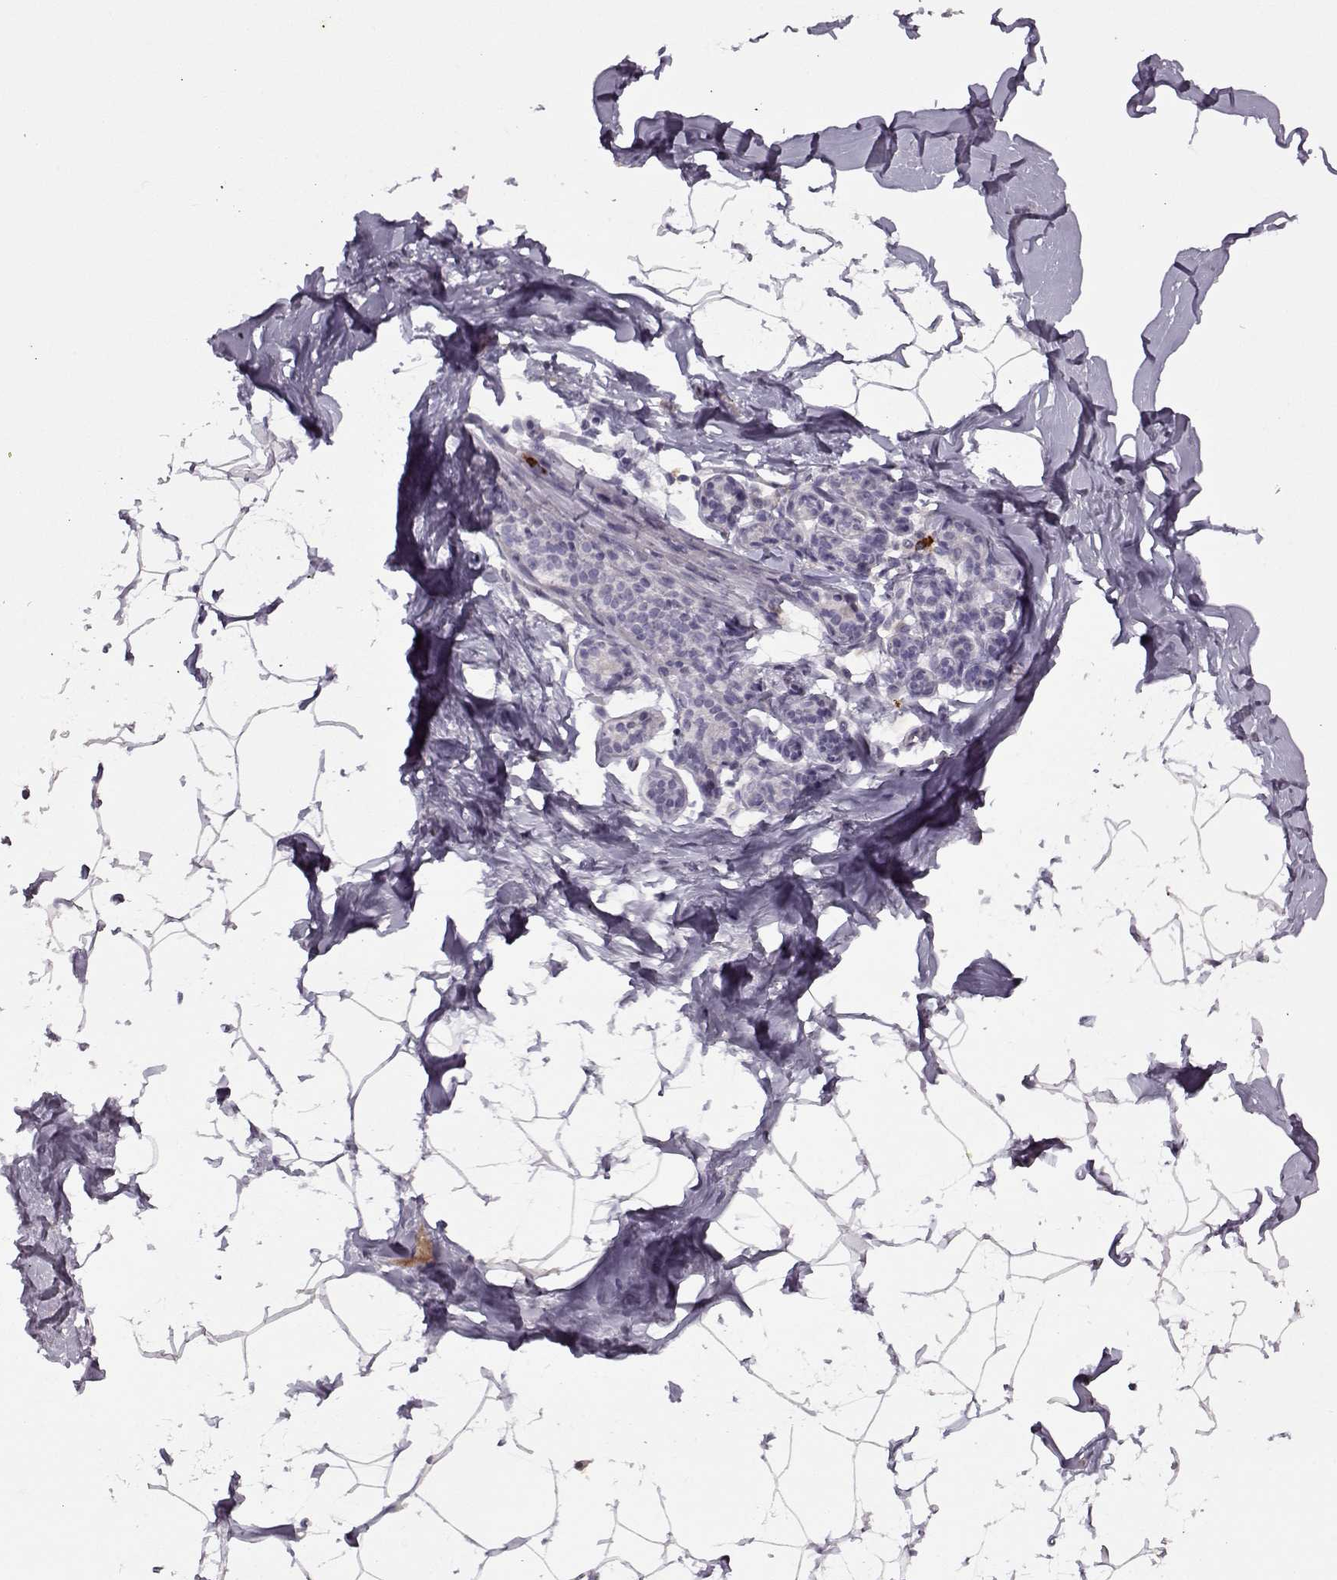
{"staining": {"intensity": "negative", "quantity": "none", "location": "none"}, "tissue": "breast", "cell_type": "Adipocytes", "image_type": "normal", "snomed": [{"axis": "morphology", "description": "Normal tissue, NOS"}, {"axis": "topography", "description": "Breast"}], "caption": "Immunohistochemistry (IHC) of benign human breast shows no positivity in adipocytes.", "gene": "KRT9", "patient": {"sex": "female", "age": 32}}